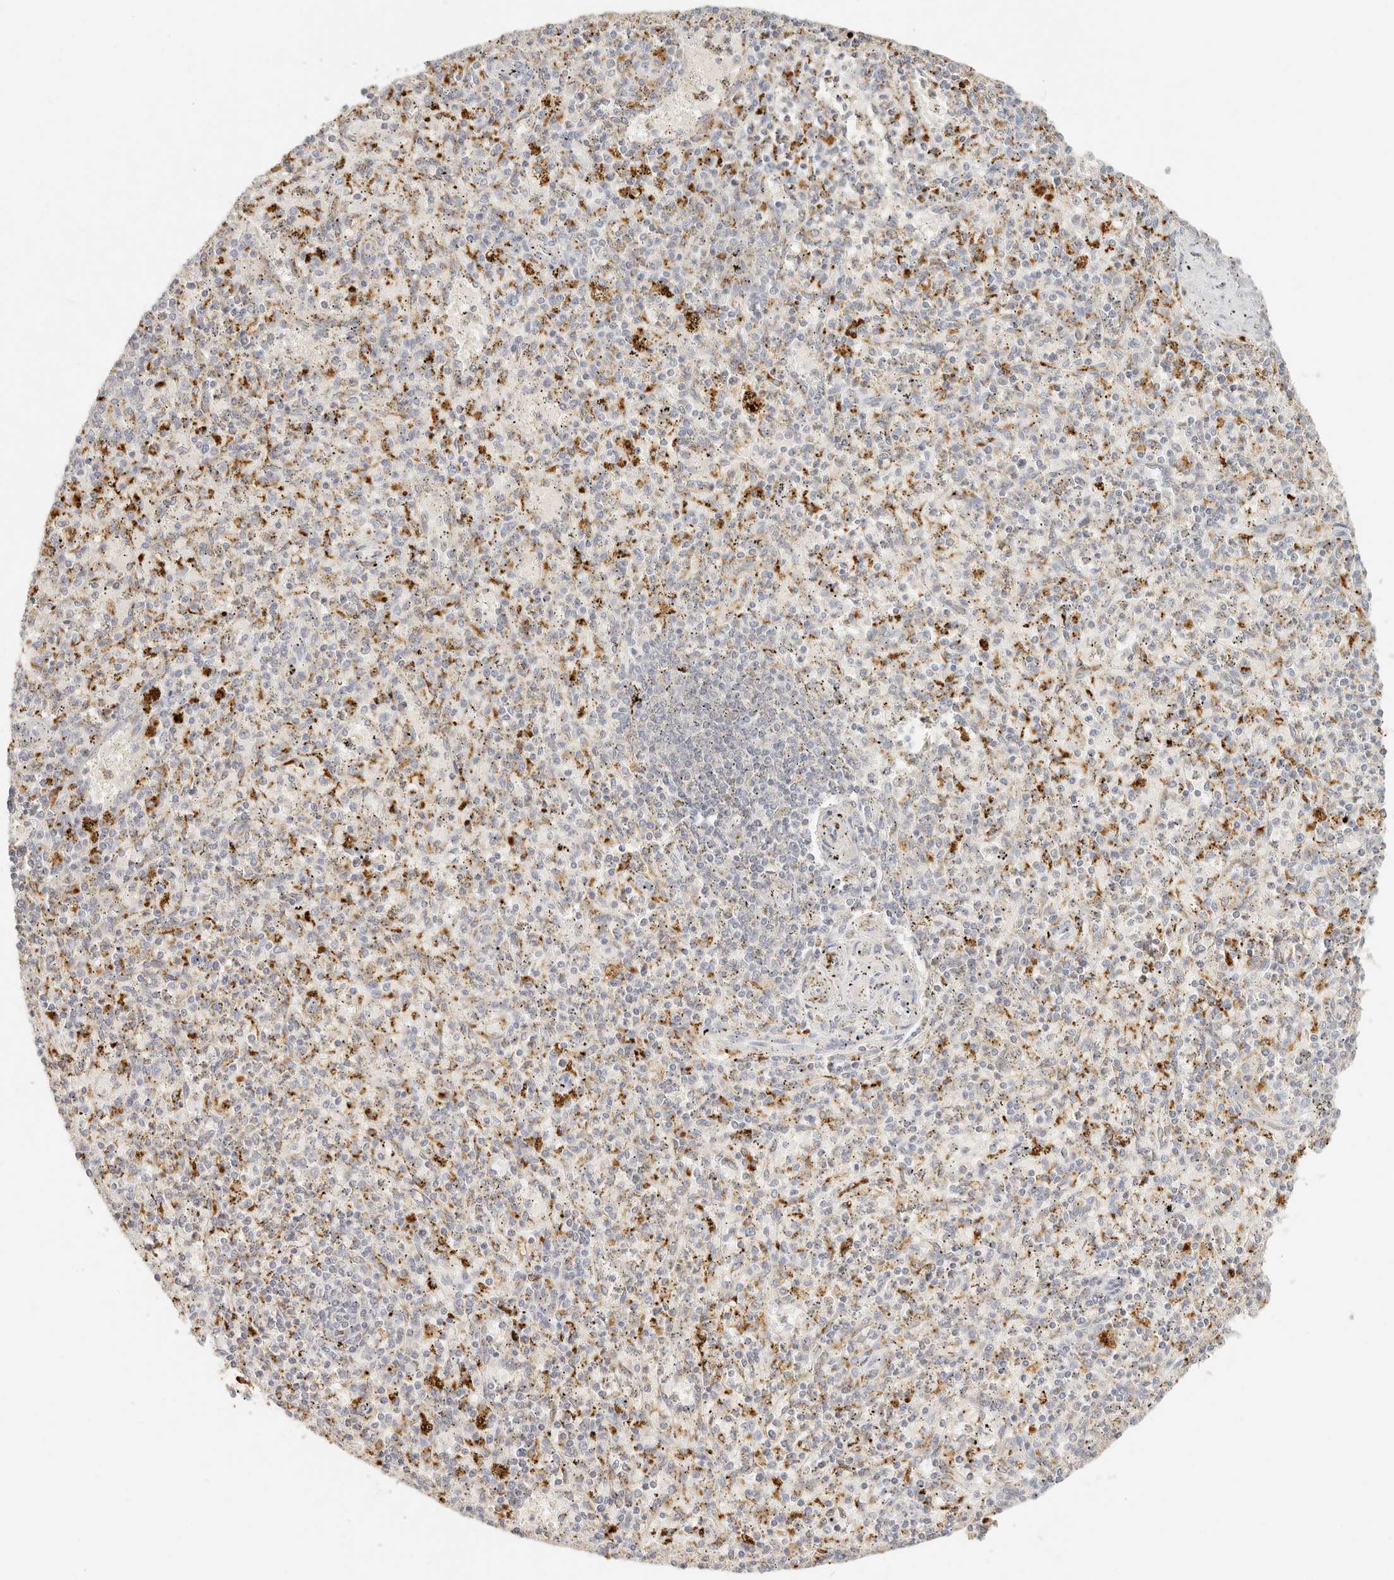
{"staining": {"intensity": "moderate", "quantity": "<25%", "location": "cytoplasmic/membranous"}, "tissue": "spleen", "cell_type": "Cells in red pulp", "image_type": "normal", "snomed": [{"axis": "morphology", "description": "Normal tissue, NOS"}, {"axis": "topography", "description": "Spleen"}], "caption": "A high-resolution image shows immunohistochemistry staining of benign spleen, which displays moderate cytoplasmic/membranous staining in about <25% of cells in red pulp. Nuclei are stained in blue.", "gene": "RNASET2", "patient": {"sex": "male", "age": 72}}